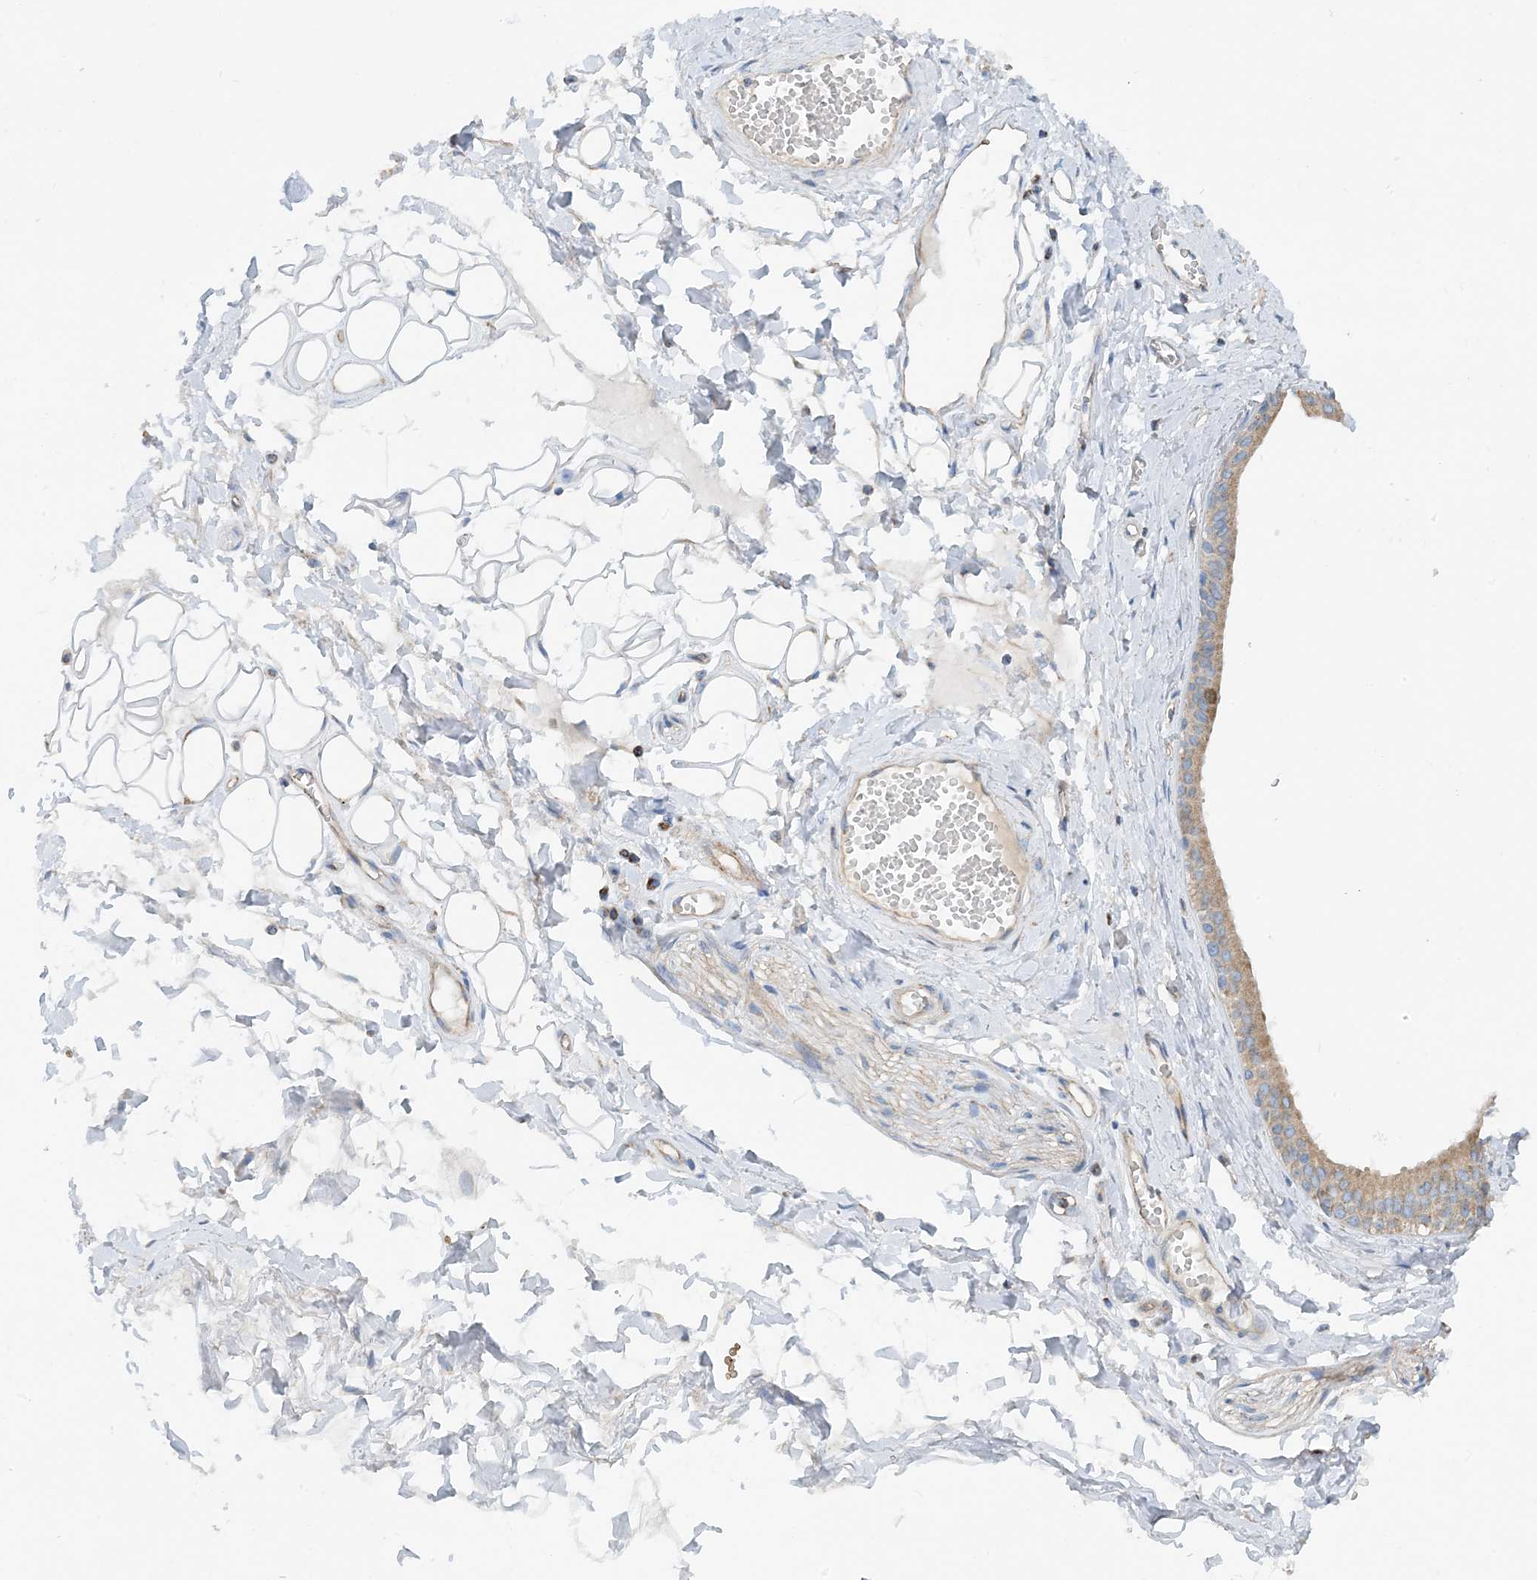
{"staining": {"intensity": "weak", "quantity": "25%-75%", "location": "cytoplasmic/membranous"}, "tissue": "adipose tissue", "cell_type": "Adipocytes", "image_type": "normal", "snomed": [{"axis": "morphology", "description": "Normal tissue, NOS"}, {"axis": "morphology", "description": "Inflammation, NOS"}, {"axis": "topography", "description": "Salivary gland"}, {"axis": "topography", "description": "Peripheral nerve tissue"}], "caption": "Immunohistochemical staining of normal human adipose tissue demonstrates weak cytoplasmic/membranous protein positivity in approximately 25%-75% of adipocytes. (Brightfield microscopy of DAB IHC at high magnification).", "gene": "PHOSPHO2", "patient": {"sex": "female", "age": 75}}